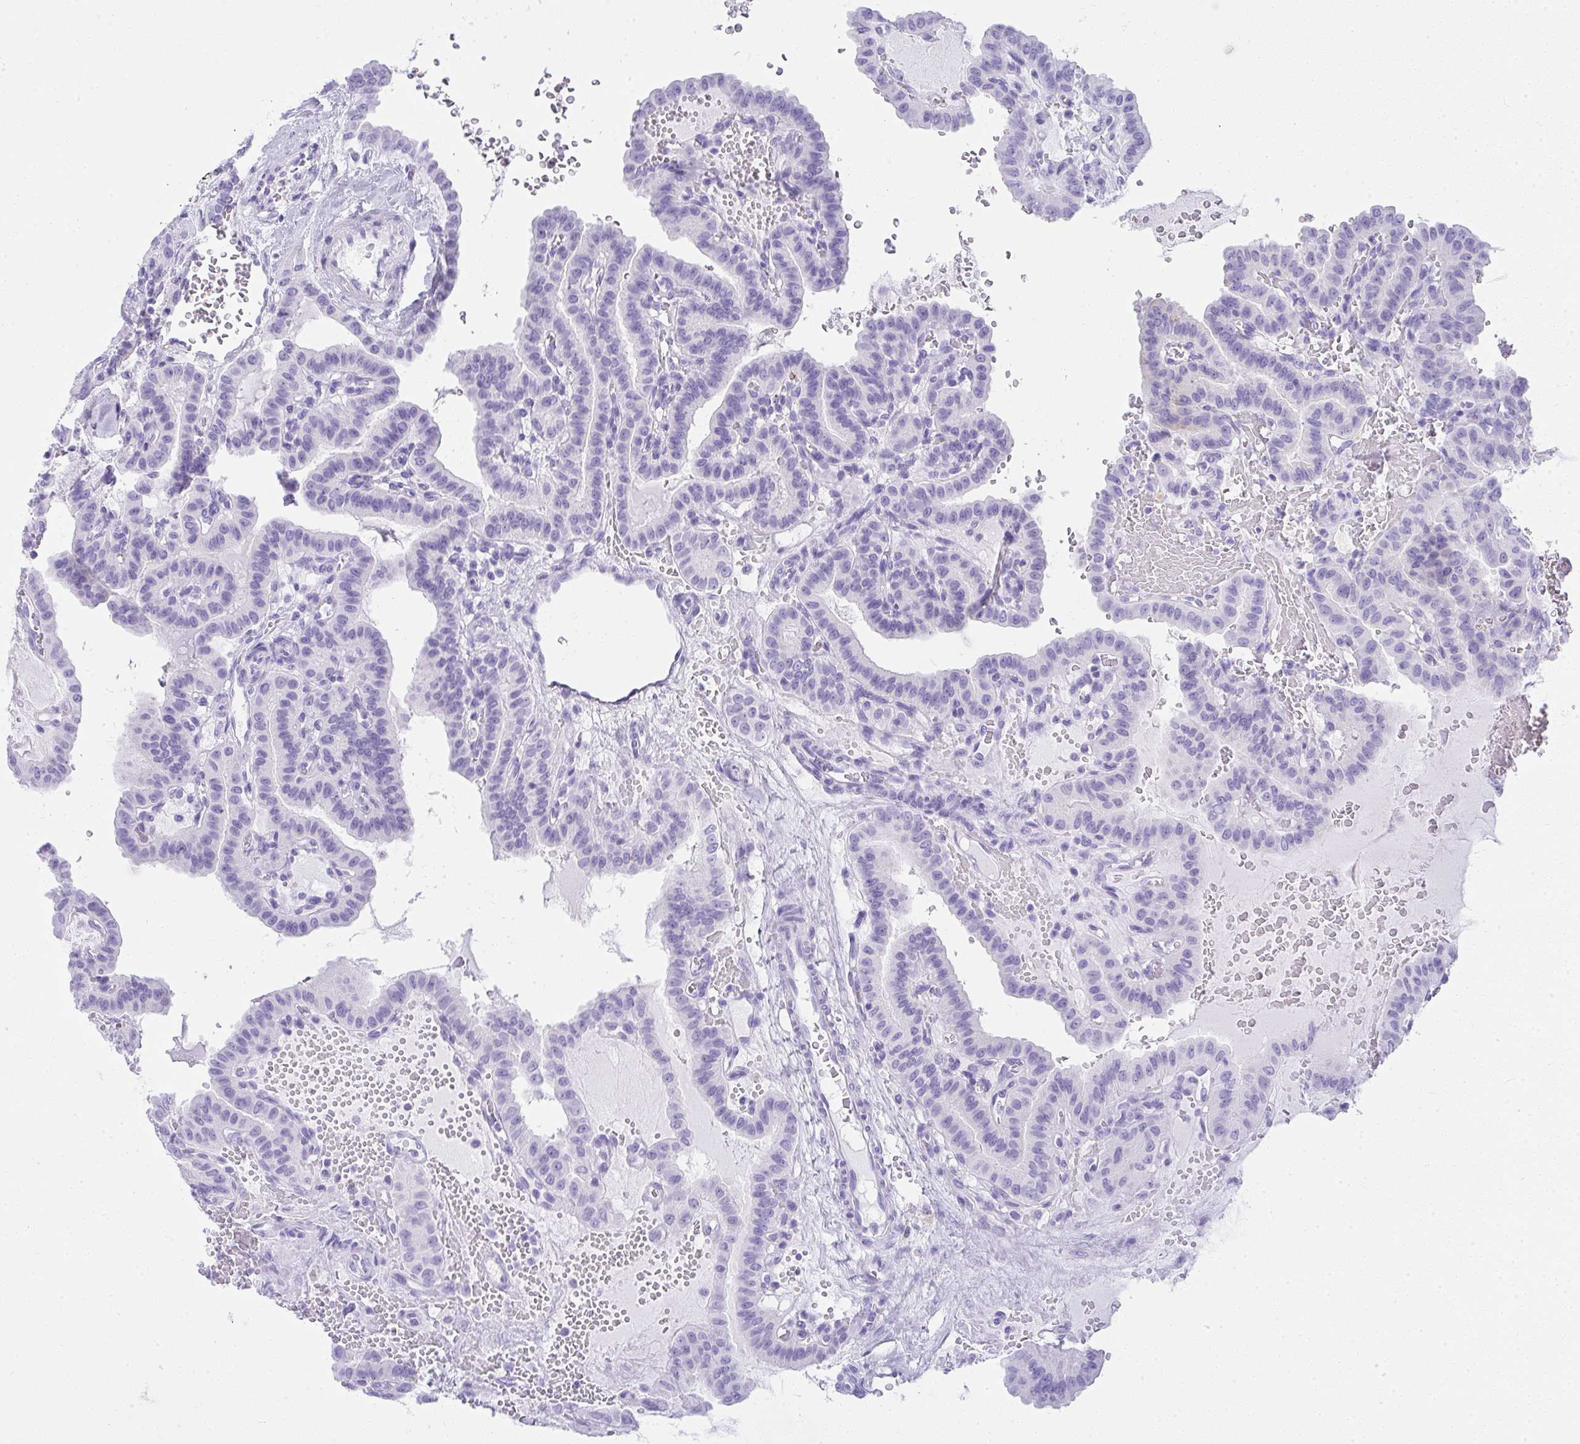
{"staining": {"intensity": "negative", "quantity": "none", "location": "none"}, "tissue": "thyroid cancer", "cell_type": "Tumor cells", "image_type": "cancer", "snomed": [{"axis": "morphology", "description": "Papillary adenocarcinoma, NOS"}, {"axis": "topography", "description": "Thyroid gland"}], "caption": "The image demonstrates no significant positivity in tumor cells of thyroid cancer (papillary adenocarcinoma).", "gene": "CDADC1", "patient": {"sex": "male", "age": 87}}